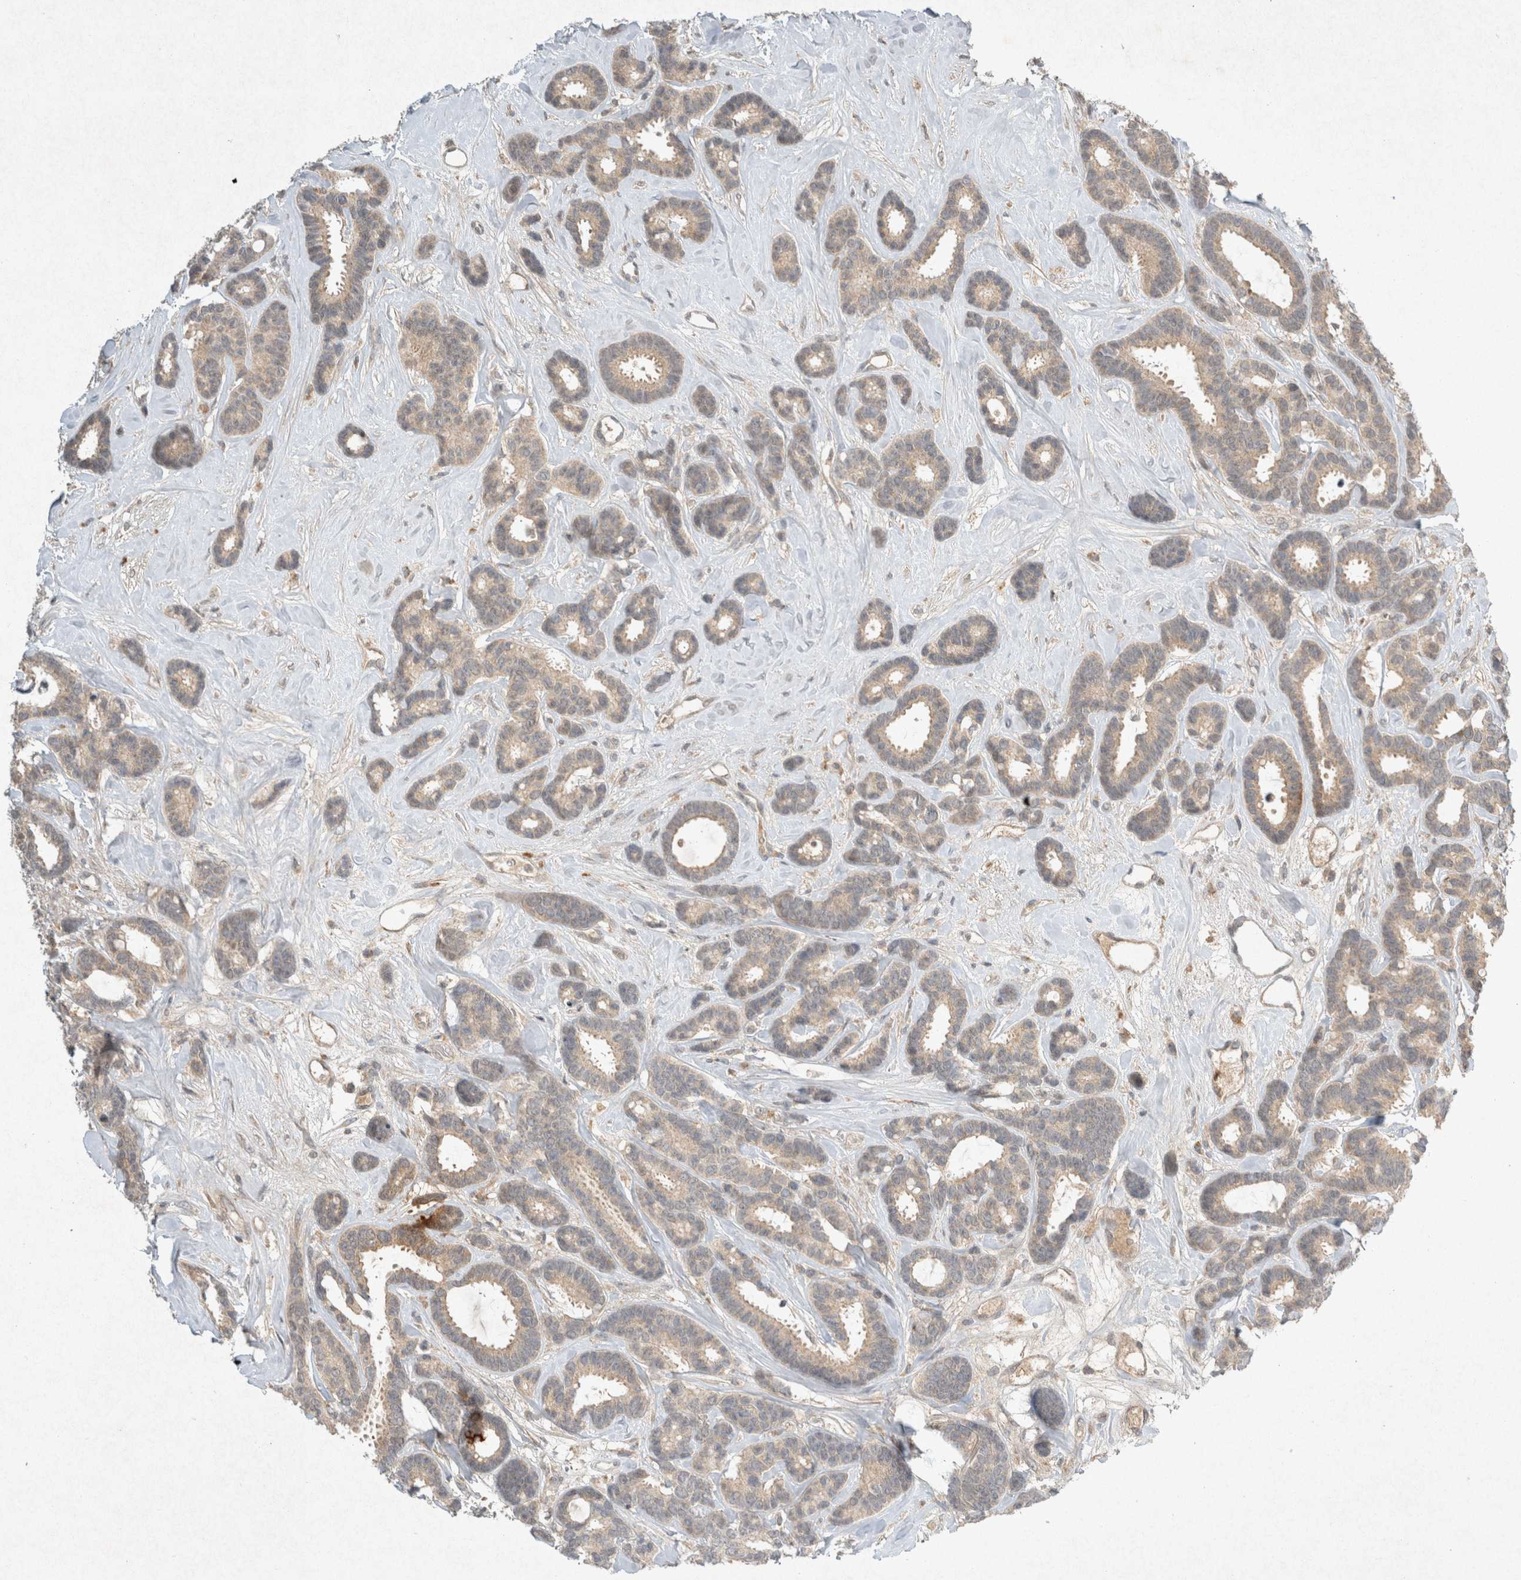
{"staining": {"intensity": "weak", "quantity": ">75%", "location": "cytoplasmic/membranous"}, "tissue": "breast cancer", "cell_type": "Tumor cells", "image_type": "cancer", "snomed": [{"axis": "morphology", "description": "Duct carcinoma"}, {"axis": "topography", "description": "Breast"}], "caption": "The immunohistochemical stain labels weak cytoplasmic/membranous positivity in tumor cells of breast cancer (intraductal carcinoma) tissue.", "gene": "LOXL2", "patient": {"sex": "female", "age": 87}}